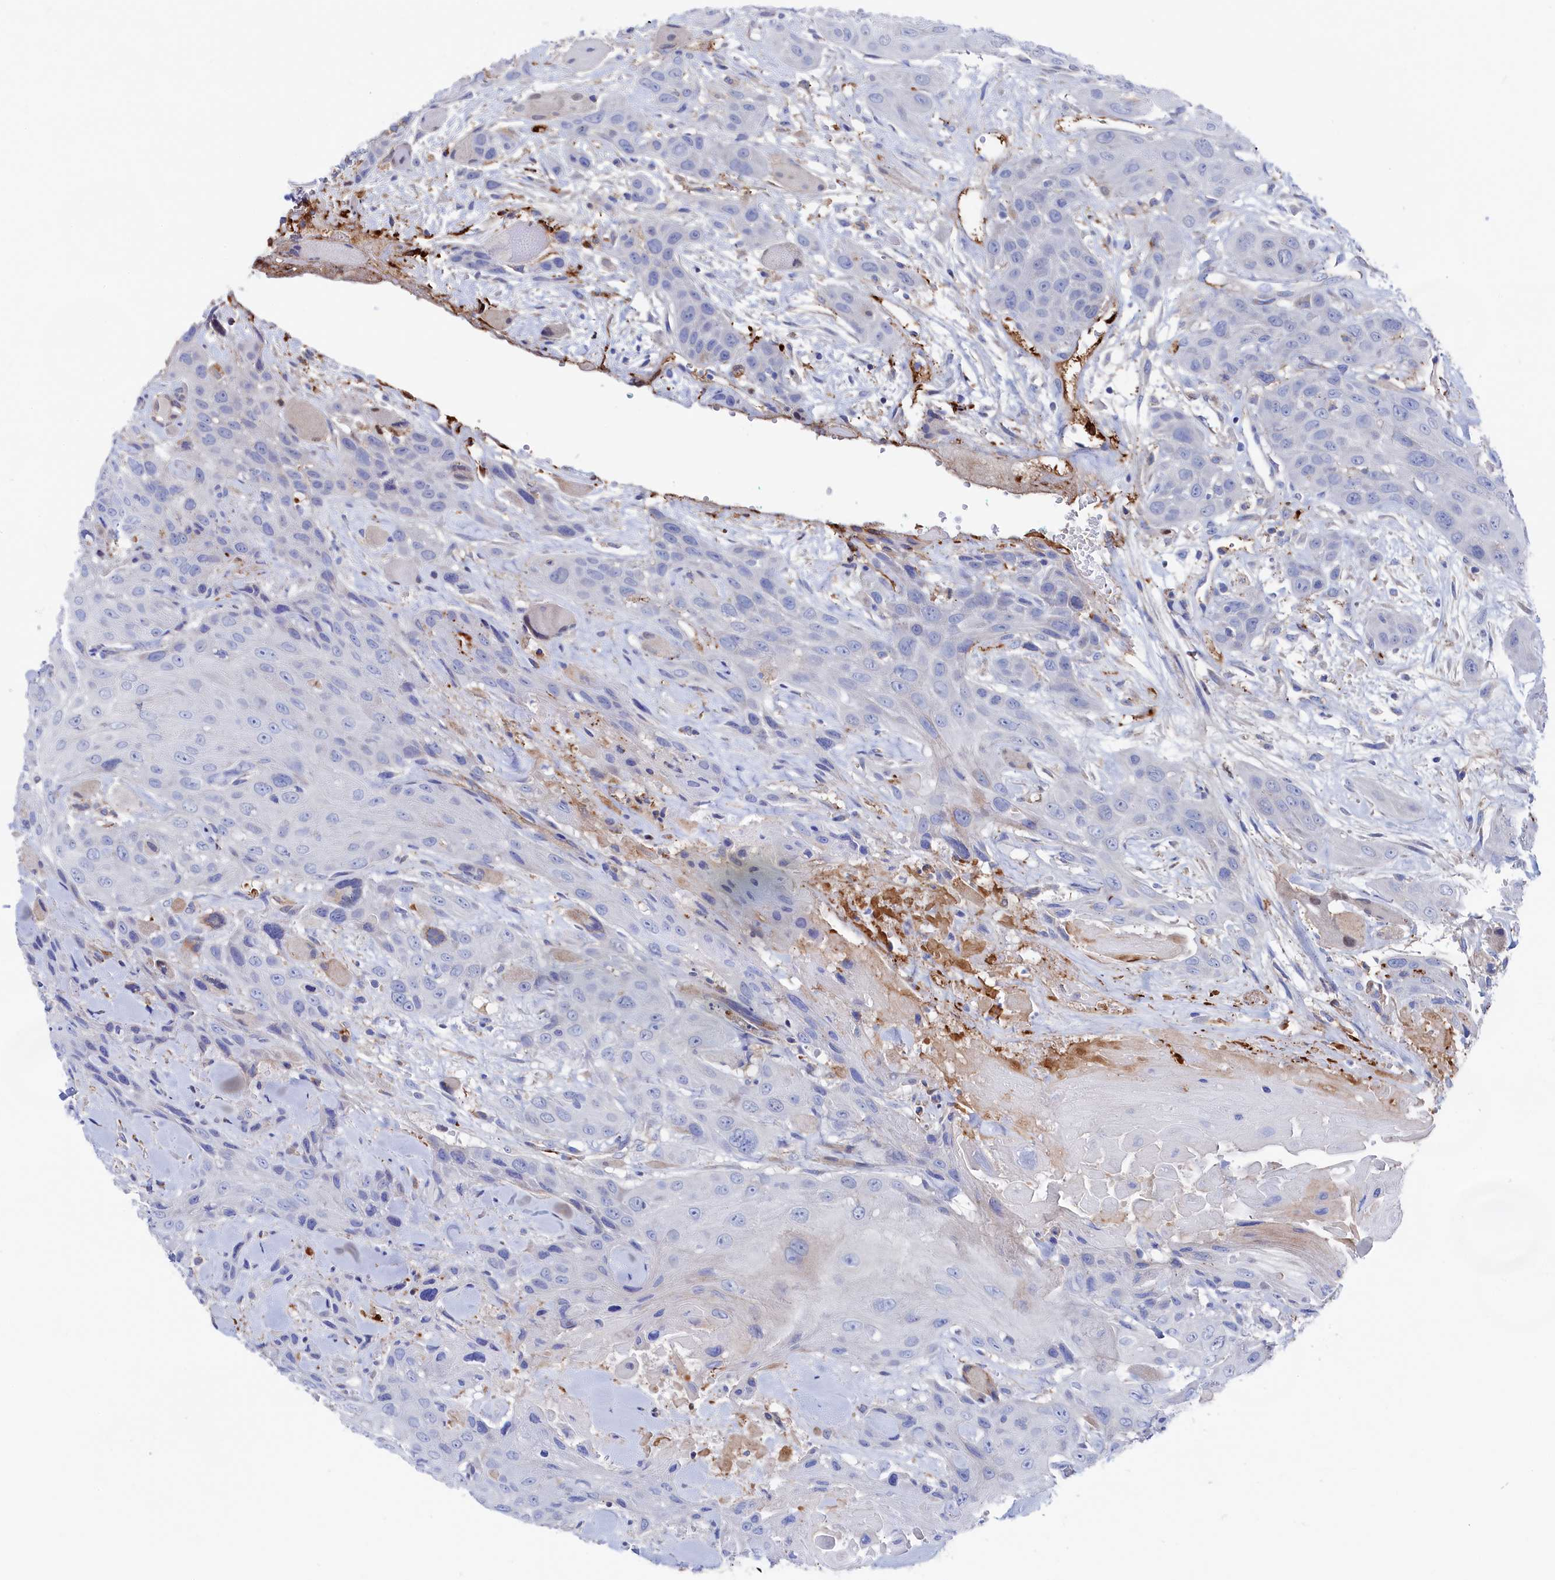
{"staining": {"intensity": "negative", "quantity": "none", "location": "none"}, "tissue": "head and neck cancer", "cell_type": "Tumor cells", "image_type": "cancer", "snomed": [{"axis": "morphology", "description": "Squamous cell carcinoma, NOS"}, {"axis": "topography", "description": "Head-Neck"}], "caption": "The photomicrograph demonstrates no significant expression in tumor cells of squamous cell carcinoma (head and neck). (DAB (3,3'-diaminobenzidine) IHC visualized using brightfield microscopy, high magnification).", "gene": "C12orf73", "patient": {"sex": "male", "age": 81}}